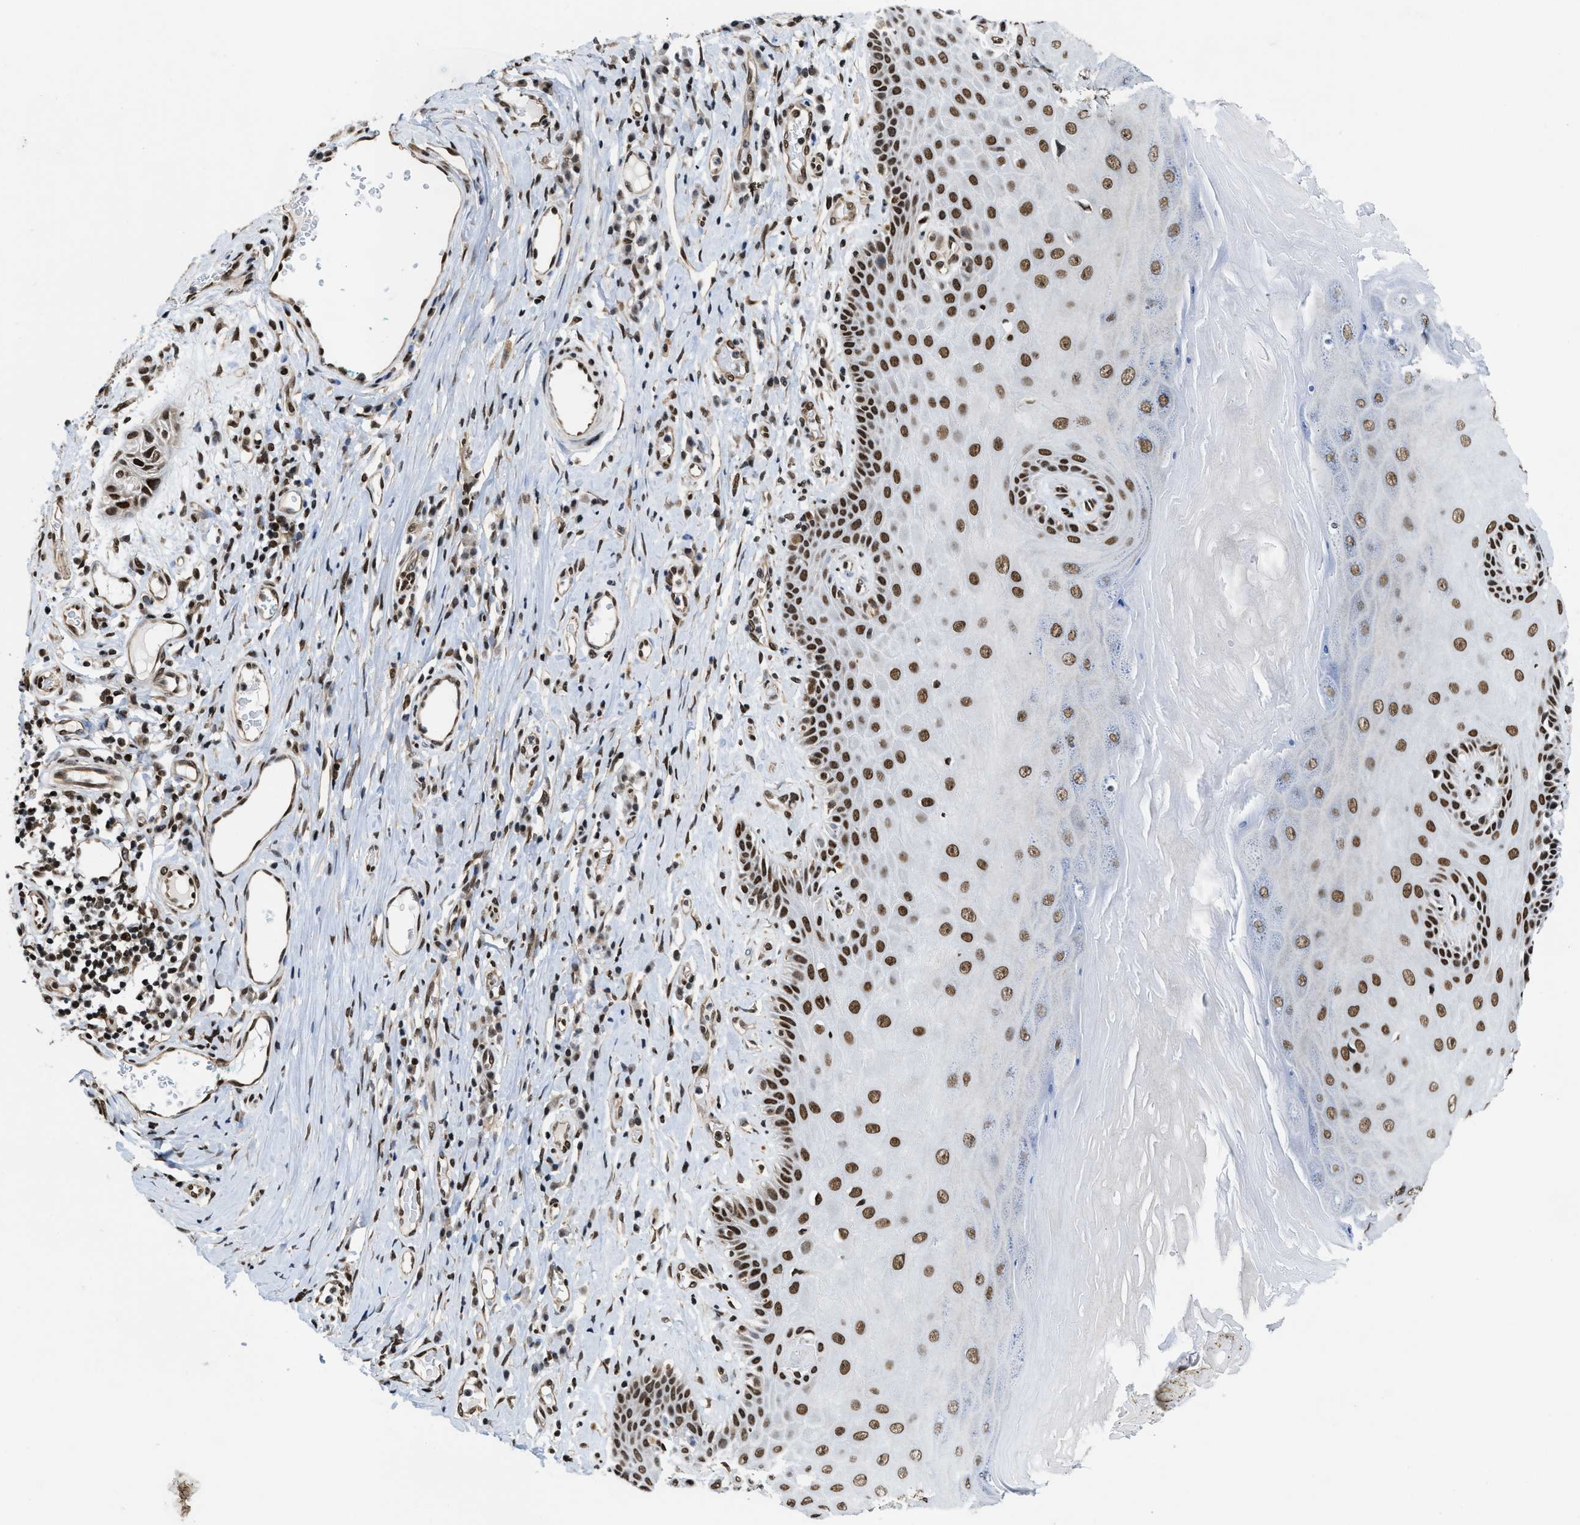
{"staining": {"intensity": "strong", "quantity": ">75%", "location": "nuclear"}, "tissue": "skin", "cell_type": "Epidermal cells", "image_type": "normal", "snomed": [{"axis": "morphology", "description": "Normal tissue, NOS"}, {"axis": "topography", "description": "Vulva"}], "caption": "Immunohistochemistry (DAB (3,3'-diaminobenzidine)) staining of normal skin reveals strong nuclear protein expression in about >75% of epidermal cells. (Brightfield microscopy of DAB IHC at high magnification).", "gene": "SAFB", "patient": {"sex": "female", "age": 73}}